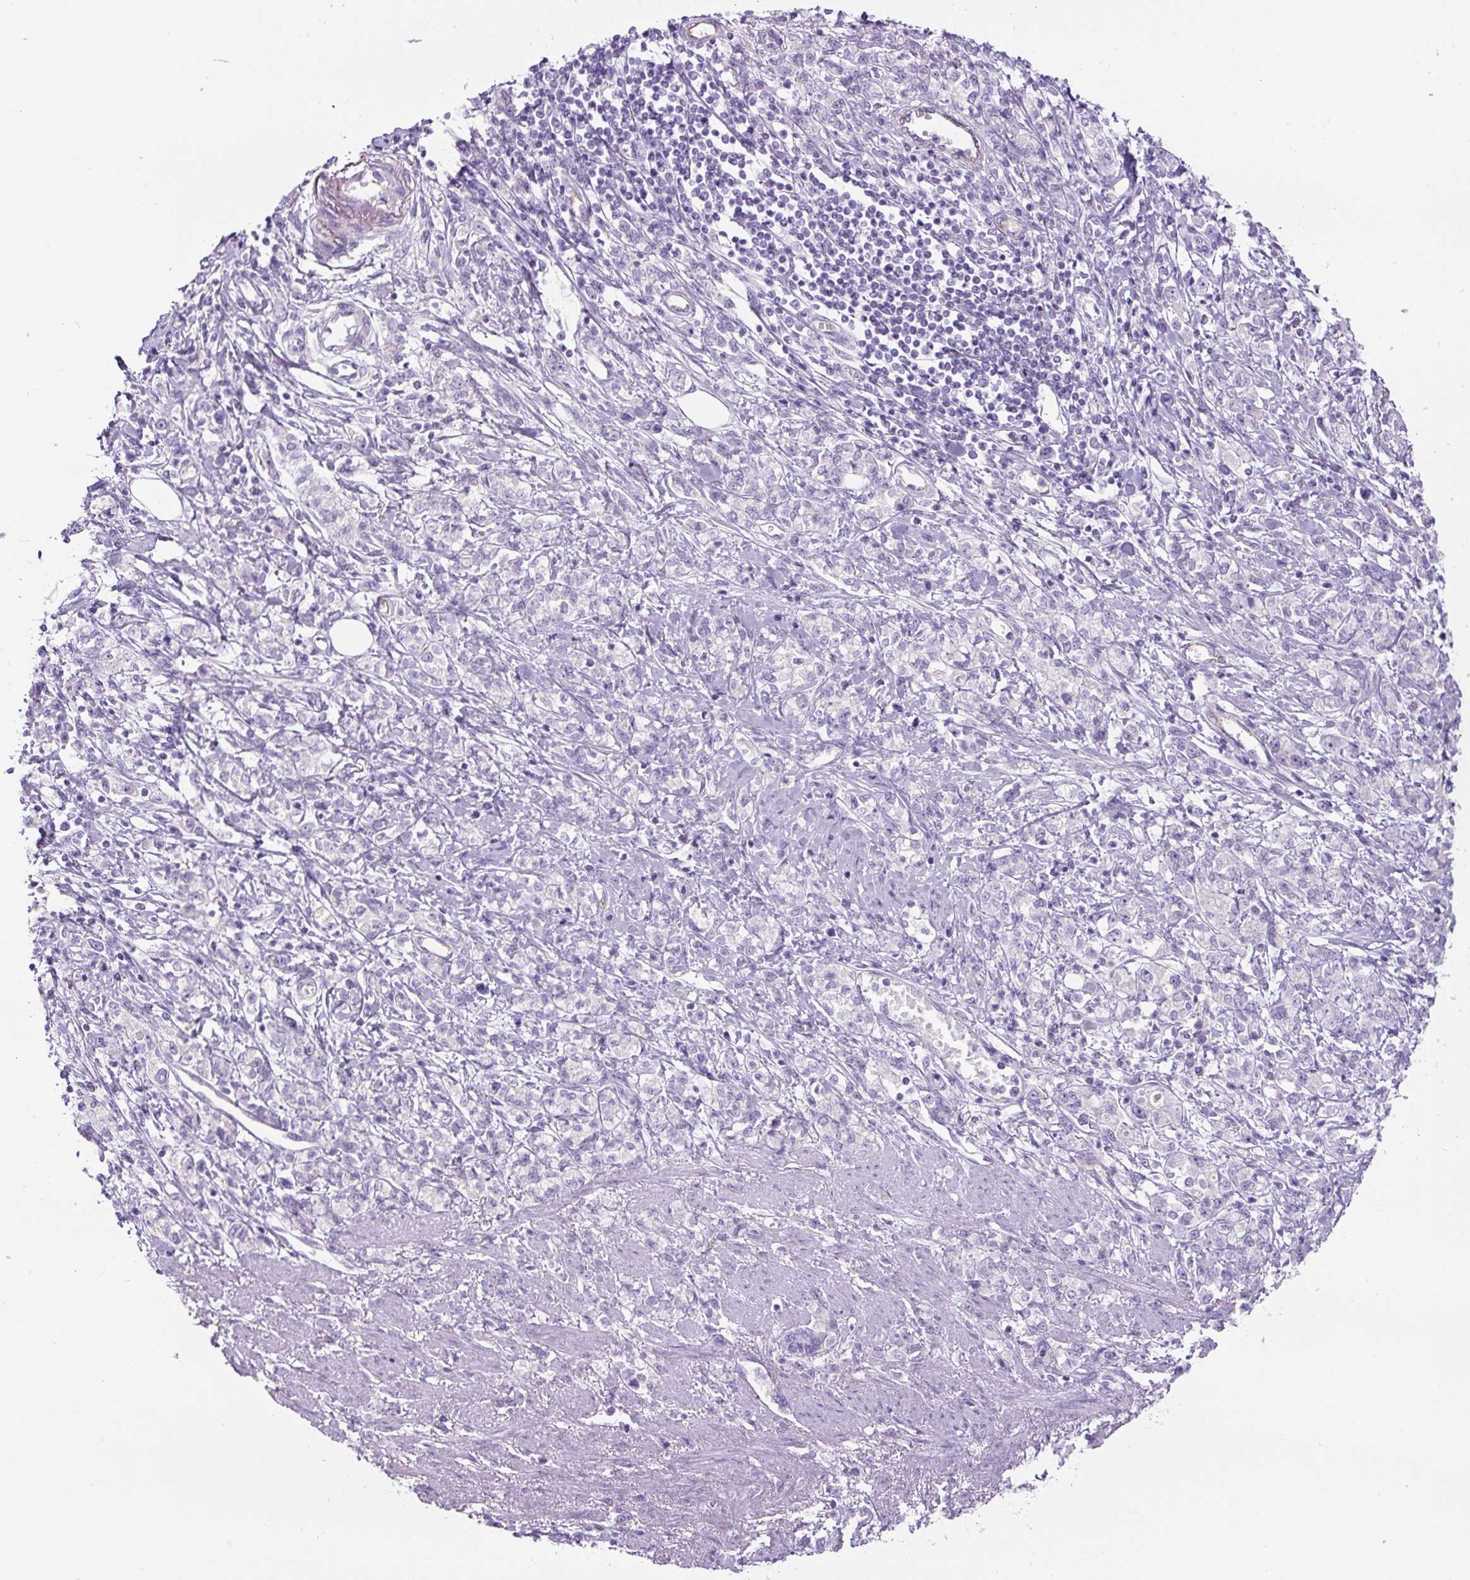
{"staining": {"intensity": "negative", "quantity": "none", "location": "none"}, "tissue": "stomach cancer", "cell_type": "Tumor cells", "image_type": "cancer", "snomed": [{"axis": "morphology", "description": "Adenocarcinoma, NOS"}, {"axis": "topography", "description": "Stomach"}], "caption": "Immunohistochemistry (IHC) of human stomach cancer reveals no expression in tumor cells.", "gene": "RSPO4", "patient": {"sex": "female", "age": 76}}